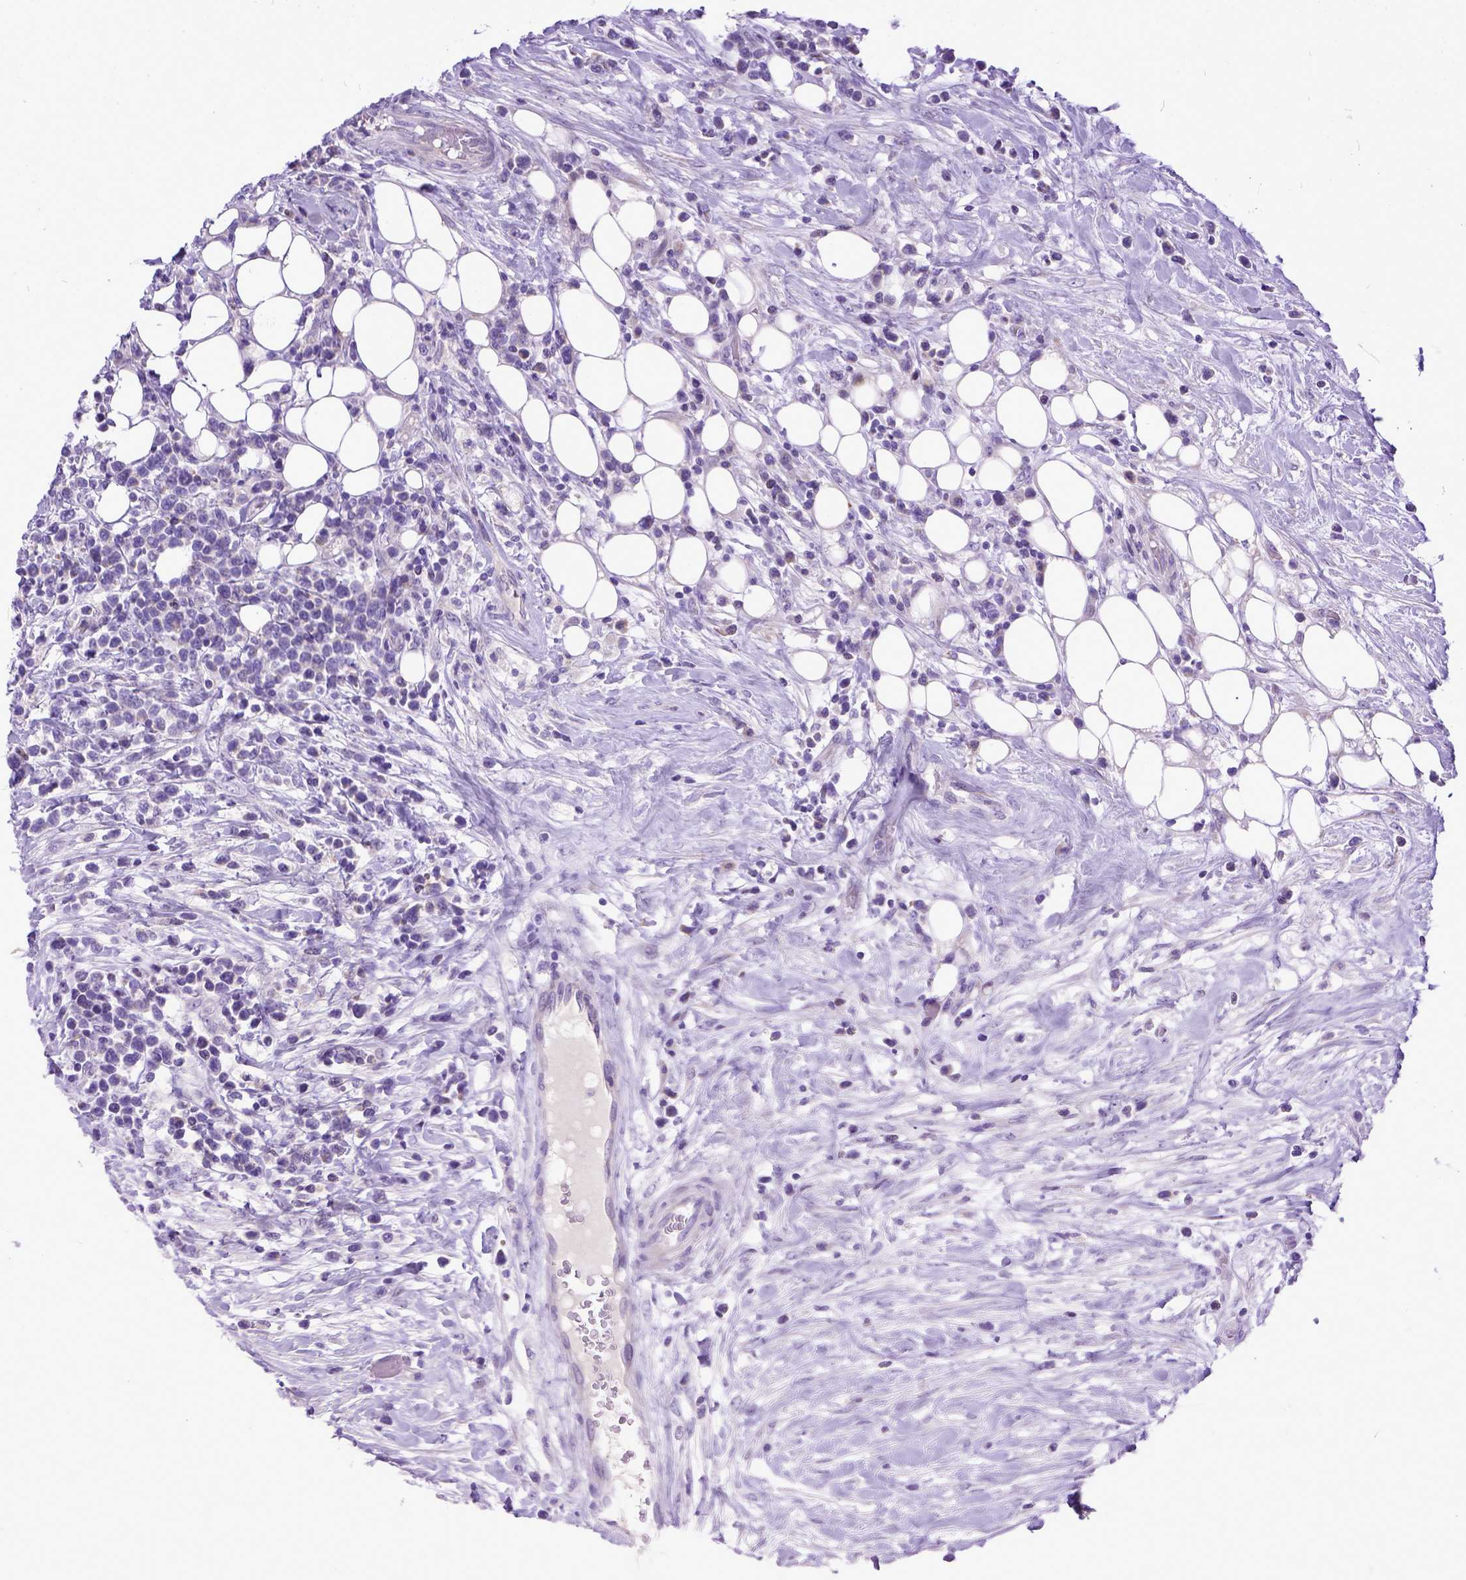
{"staining": {"intensity": "negative", "quantity": "none", "location": "none"}, "tissue": "lymphoma", "cell_type": "Tumor cells", "image_type": "cancer", "snomed": [{"axis": "morphology", "description": "Malignant lymphoma, non-Hodgkin's type, High grade"}, {"axis": "topography", "description": "Soft tissue"}], "caption": "This image is of malignant lymphoma, non-Hodgkin's type (high-grade) stained with immunohistochemistry to label a protein in brown with the nuclei are counter-stained blue. There is no positivity in tumor cells.", "gene": "PLK5", "patient": {"sex": "female", "age": 56}}